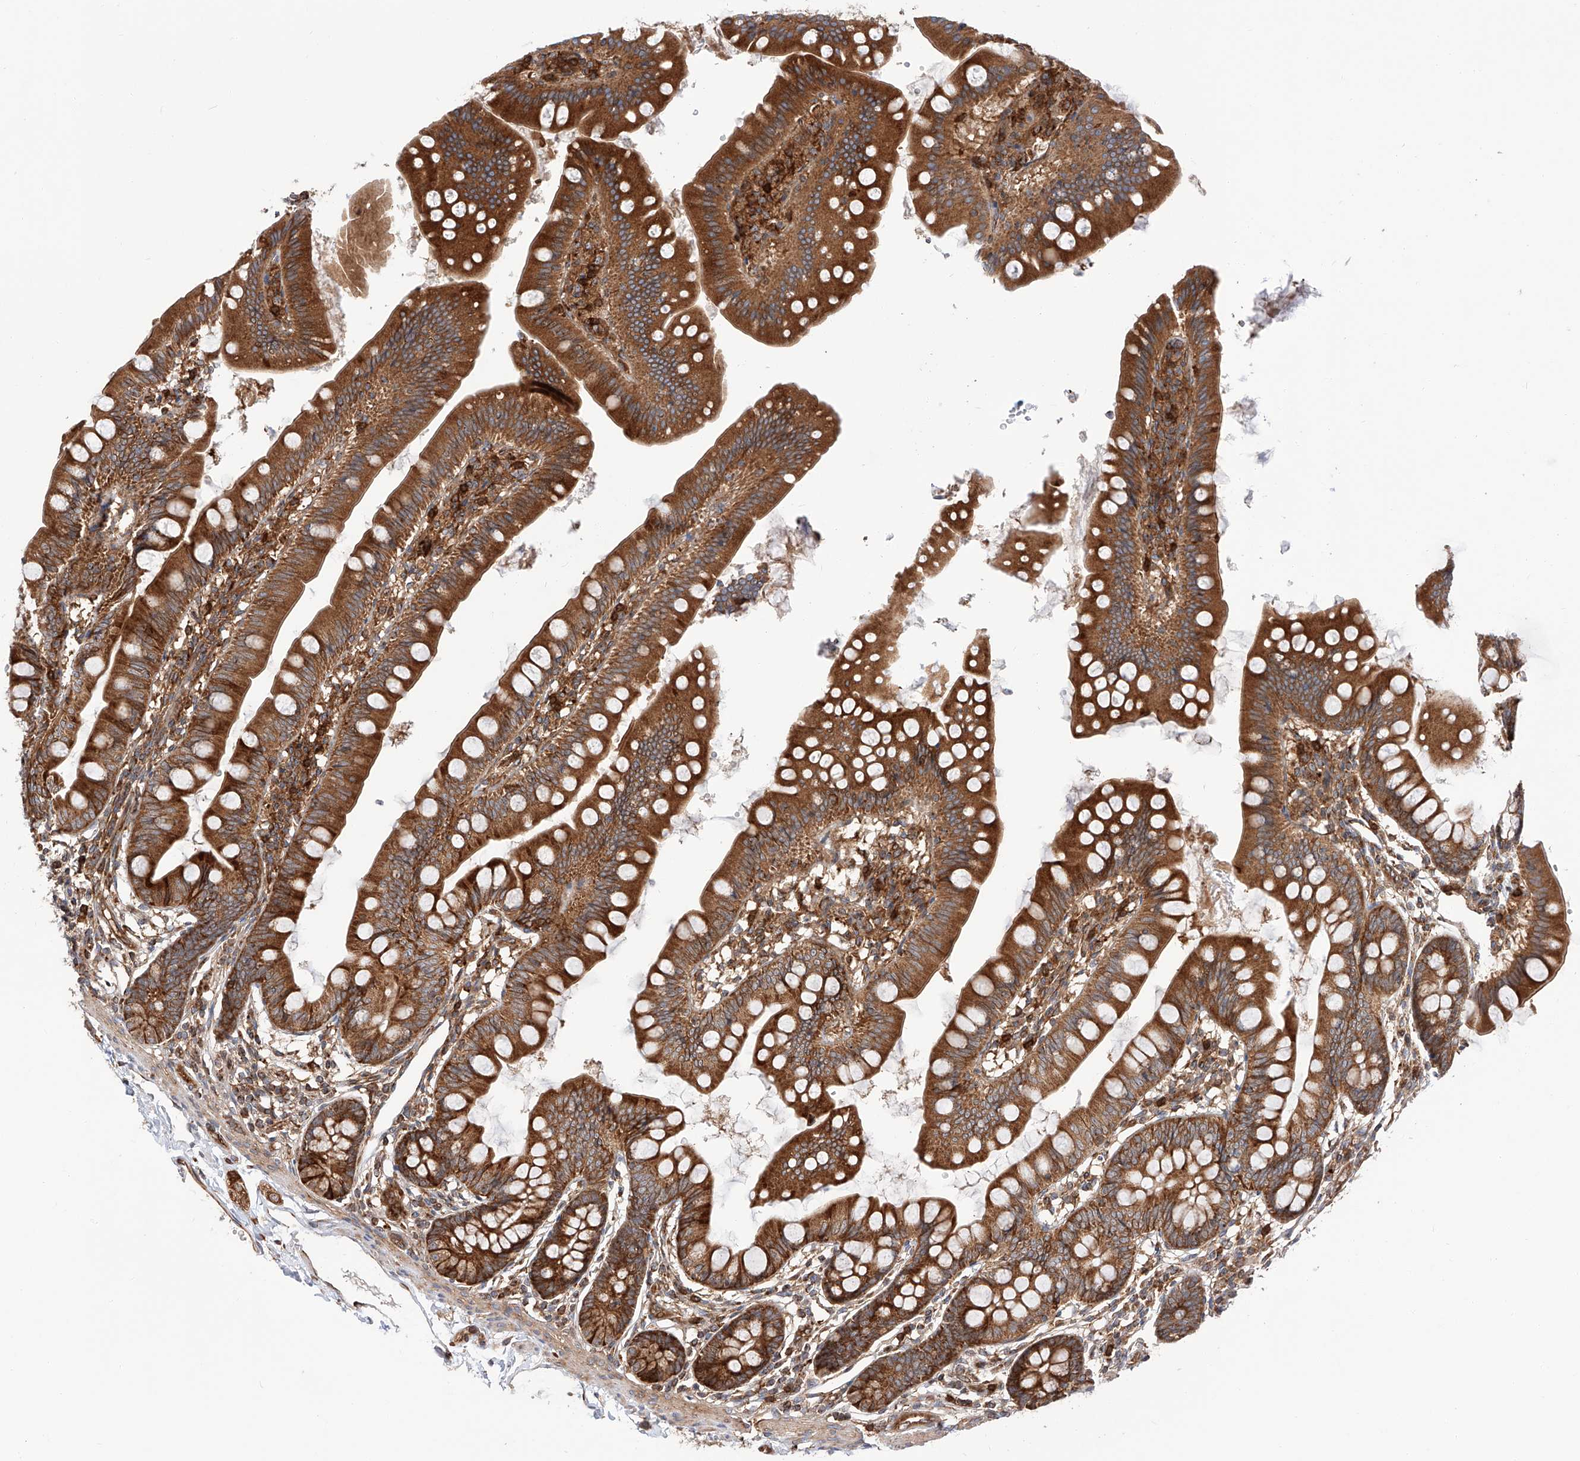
{"staining": {"intensity": "strong", "quantity": ">75%", "location": "cytoplasmic/membranous"}, "tissue": "small intestine", "cell_type": "Glandular cells", "image_type": "normal", "snomed": [{"axis": "morphology", "description": "Normal tissue, NOS"}, {"axis": "topography", "description": "Small intestine"}], "caption": "A high amount of strong cytoplasmic/membranous expression is present in approximately >75% of glandular cells in unremarkable small intestine.", "gene": "ISCA2", "patient": {"sex": "male", "age": 7}}